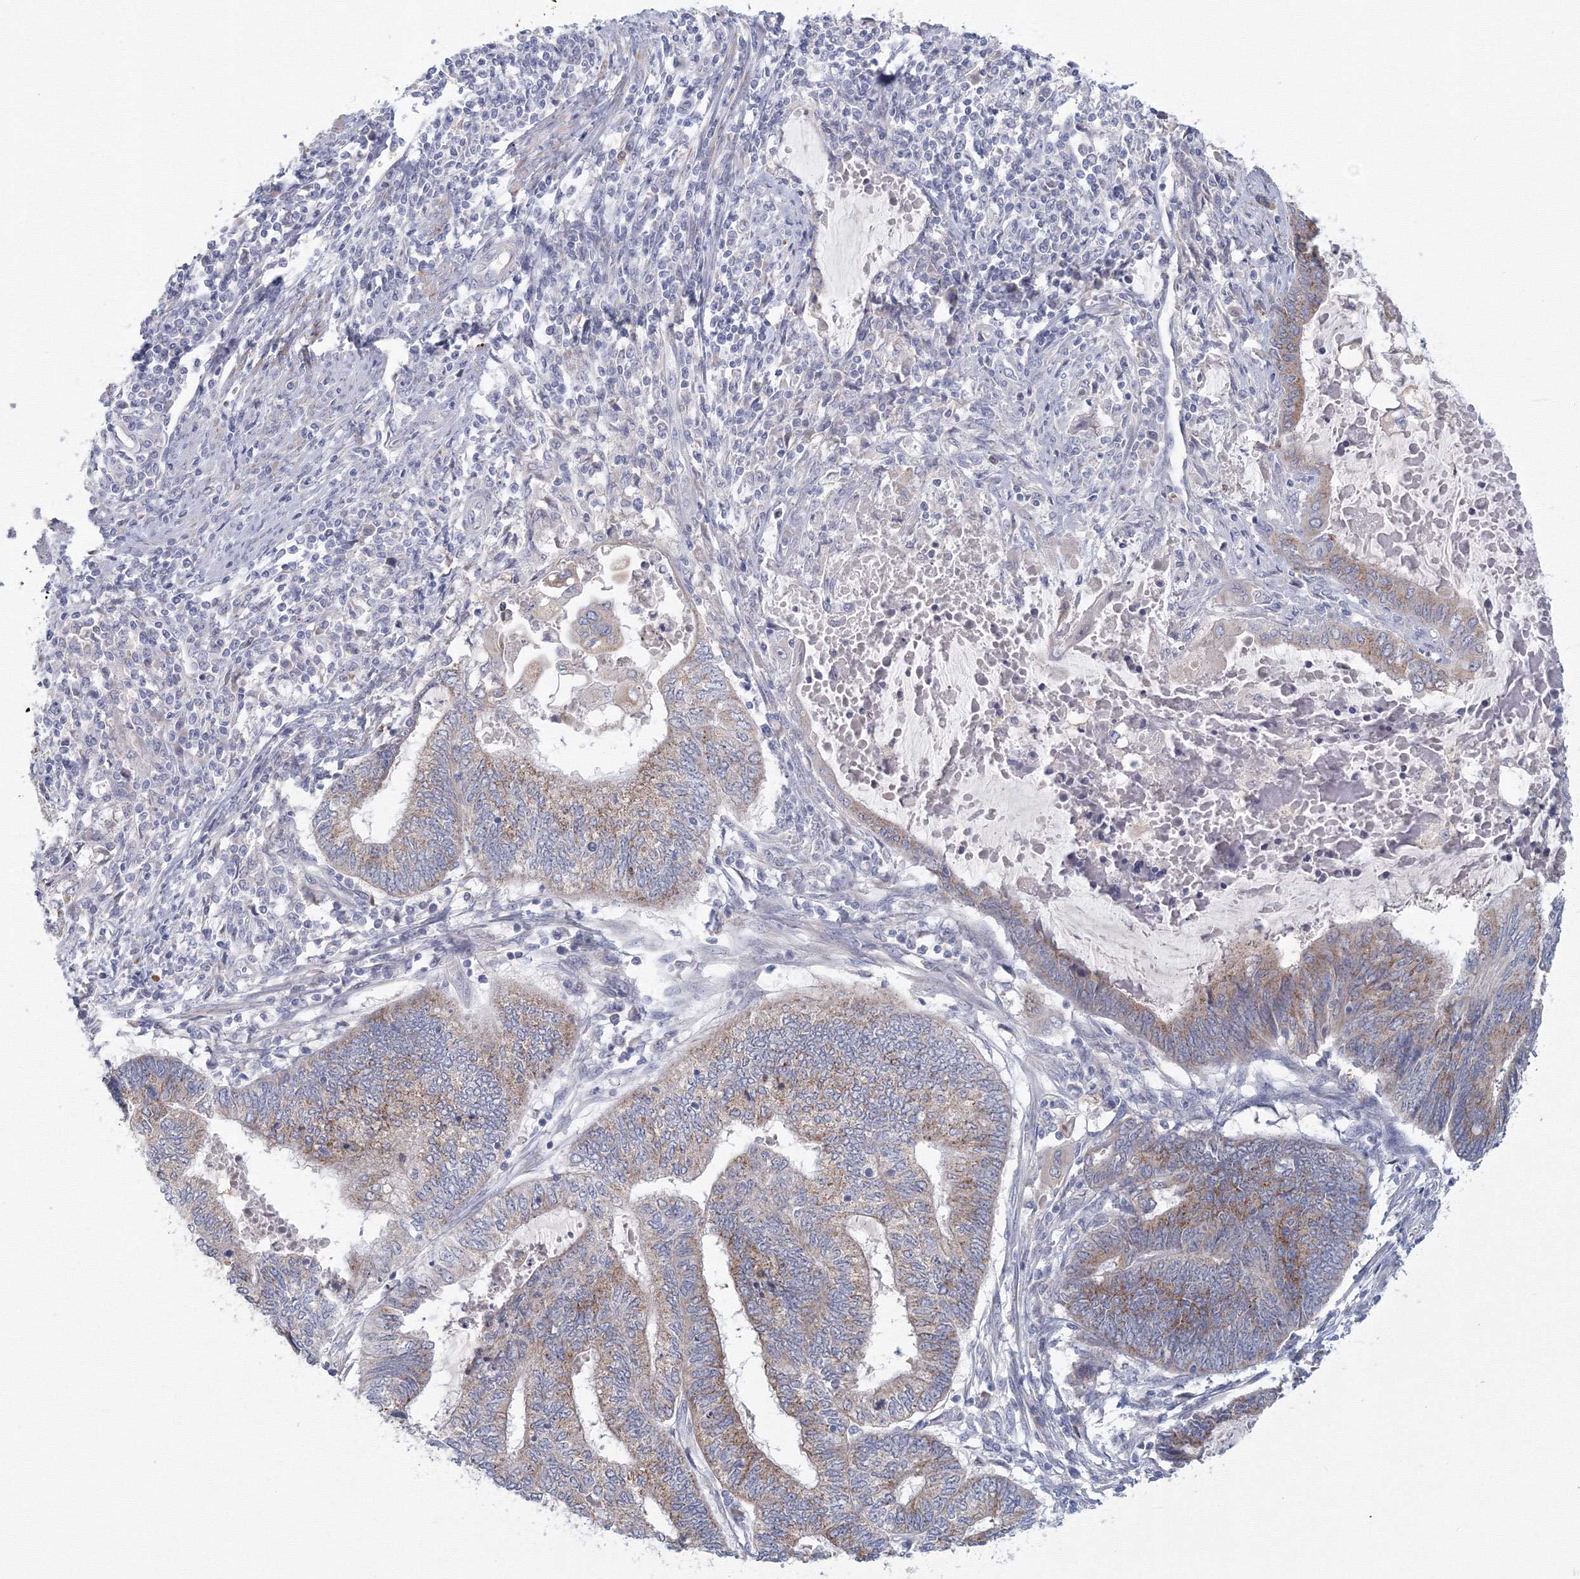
{"staining": {"intensity": "moderate", "quantity": "<25%", "location": "cytoplasmic/membranous"}, "tissue": "endometrial cancer", "cell_type": "Tumor cells", "image_type": "cancer", "snomed": [{"axis": "morphology", "description": "Adenocarcinoma, NOS"}, {"axis": "topography", "description": "Uterus"}, {"axis": "topography", "description": "Endometrium"}], "caption": "Brown immunohistochemical staining in adenocarcinoma (endometrial) demonstrates moderate cytoplasmic/membranous positivity in approximately <25% of tumor cells. The staining was performed using DAB, with brown indicating positive protein expression. Nuclei are stained blue with hematoxylin.", "gene": "TACC2", "patient": {"sex": "female", "age": 70}}